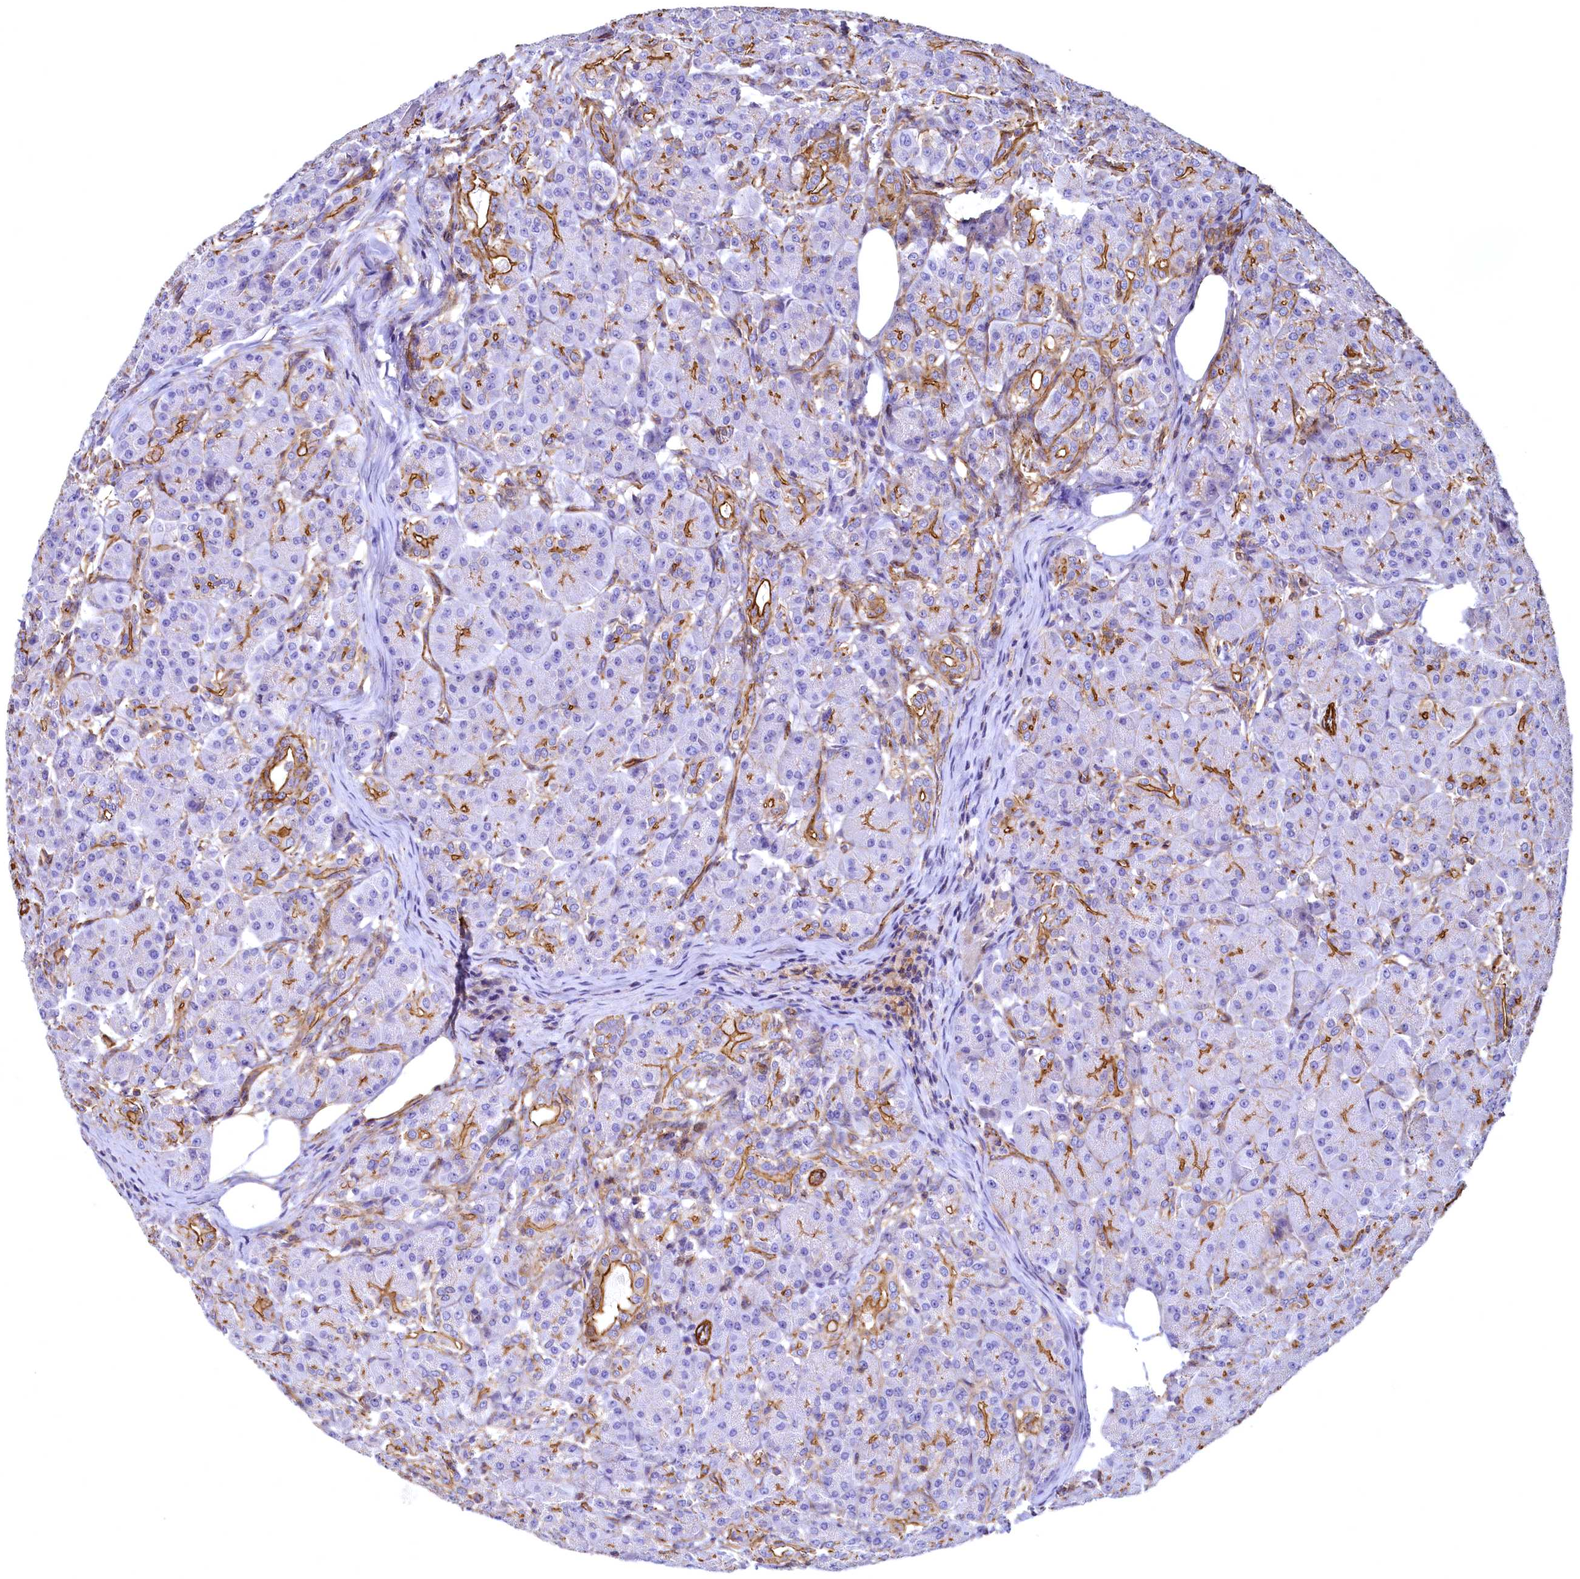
{"staining": {"intensity": "strong", "quantity": "25%-75%", "location": "cytoplasmic/membranous"}, "tissue": "pancreas", "cell_type": "Exocrine glandular cells", "image_type": "normal", "snomed": [{"axis": "morphology", "description": "Normal tissue, NOS"}, {"axis": "topography", "description": "Pancreas"}], "caption": "Pancreas stained with immunohistochemistry (IHC) reveals strong cytoplasmic/membranous staining in about 25%-75% of exocrine glandular cells. (IHC, brightfield microscopy, high magnification).", "gene": "THBS1", "patient": {"sex": "male", "age": 63}}